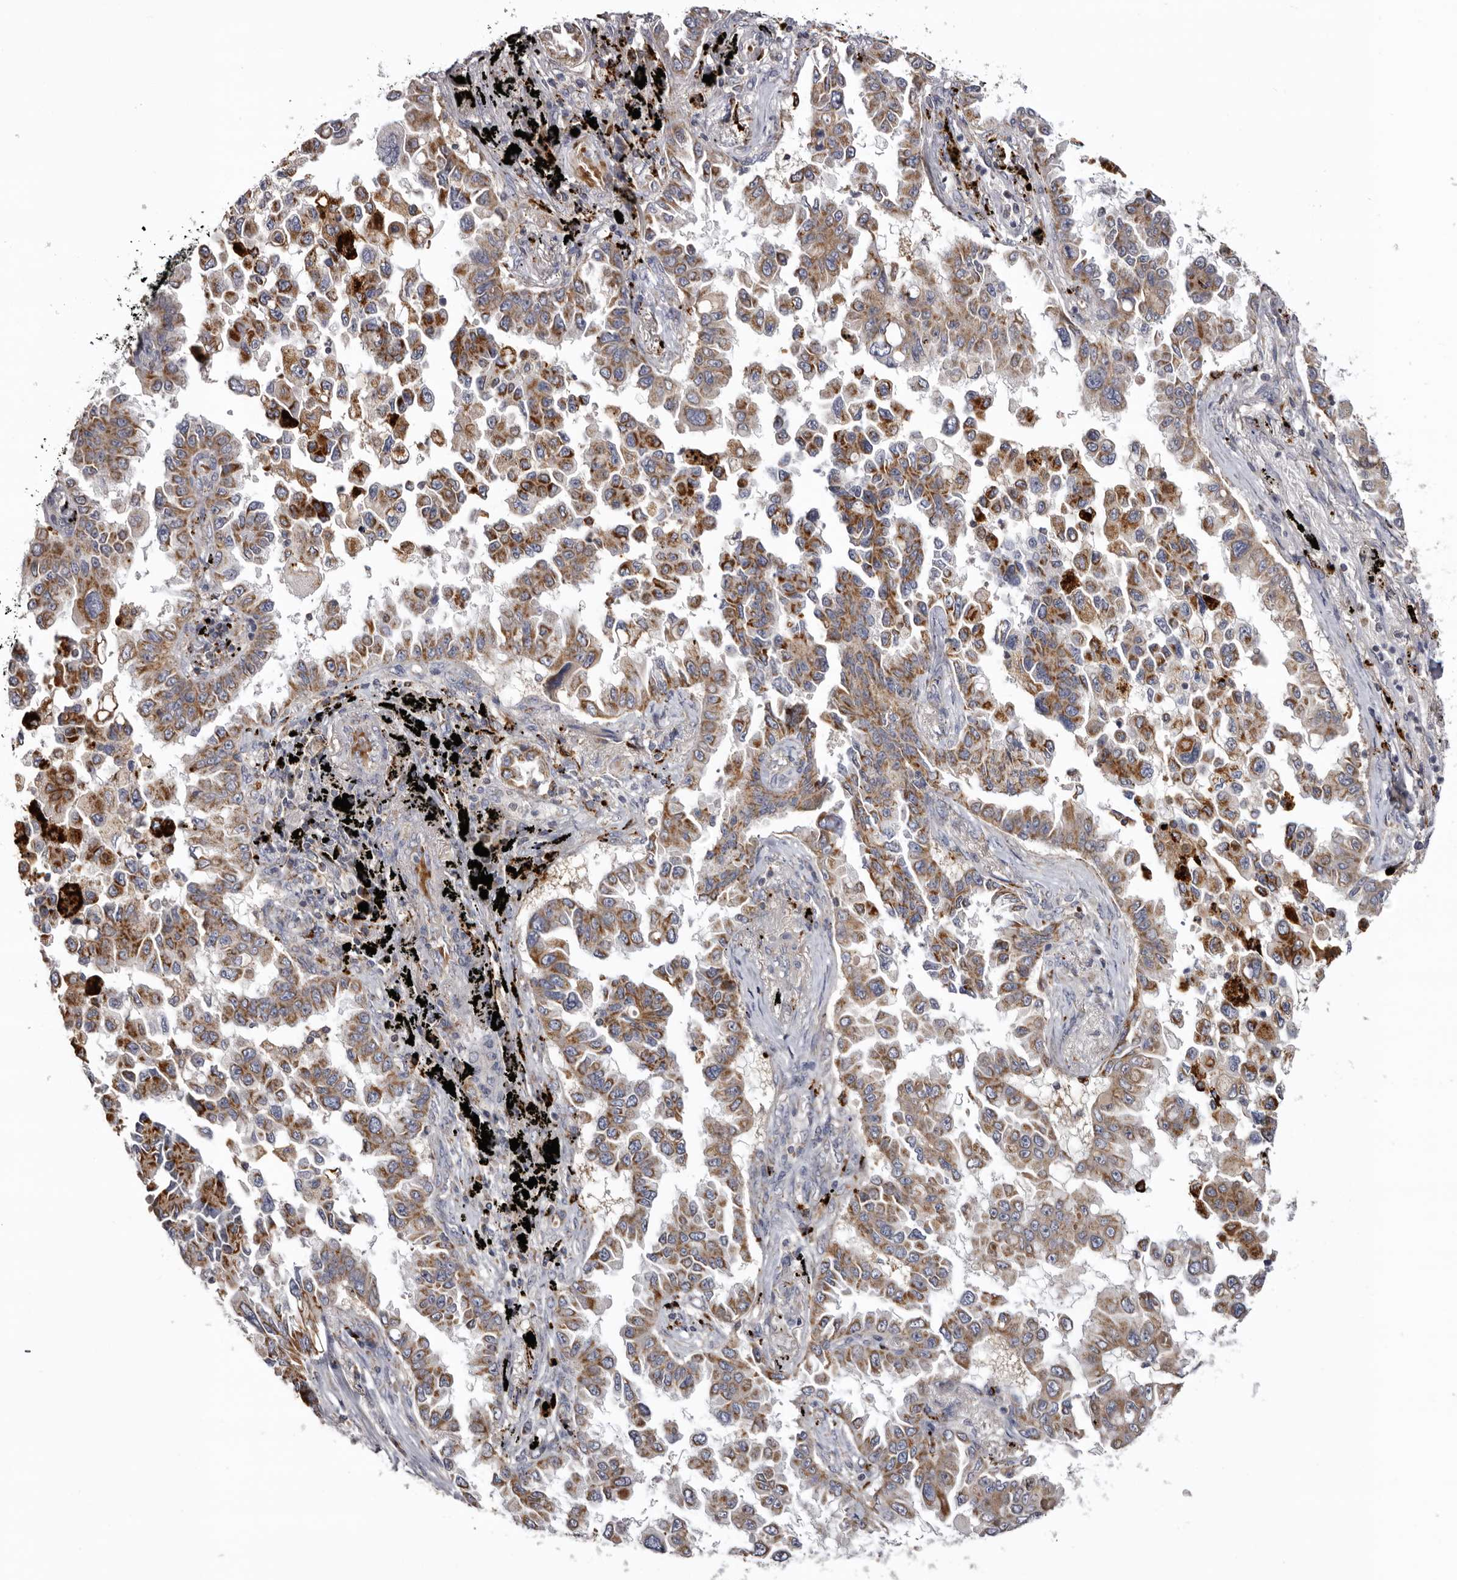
{"staining": {"intensity": "moderate", "quantity": ">75%", "location": "cytoplasmic/membranous"}, "tissue": "lung cancer", "cell_type": "Tumor cells", "image_type": "cancer", "snomed": [{"axis": "morphology", "description": "Adenocarcinoma, NOS"}, {"axis": "topography", "description": "Lung"}], "caption": "This is an image of IHC staining of adenocarcinoma (lung), which shows moderate staining in the cytoplasmic/membranous of tumor cells.", "gene": "MECR", "patient": {"sex": "female", "age": 67}}